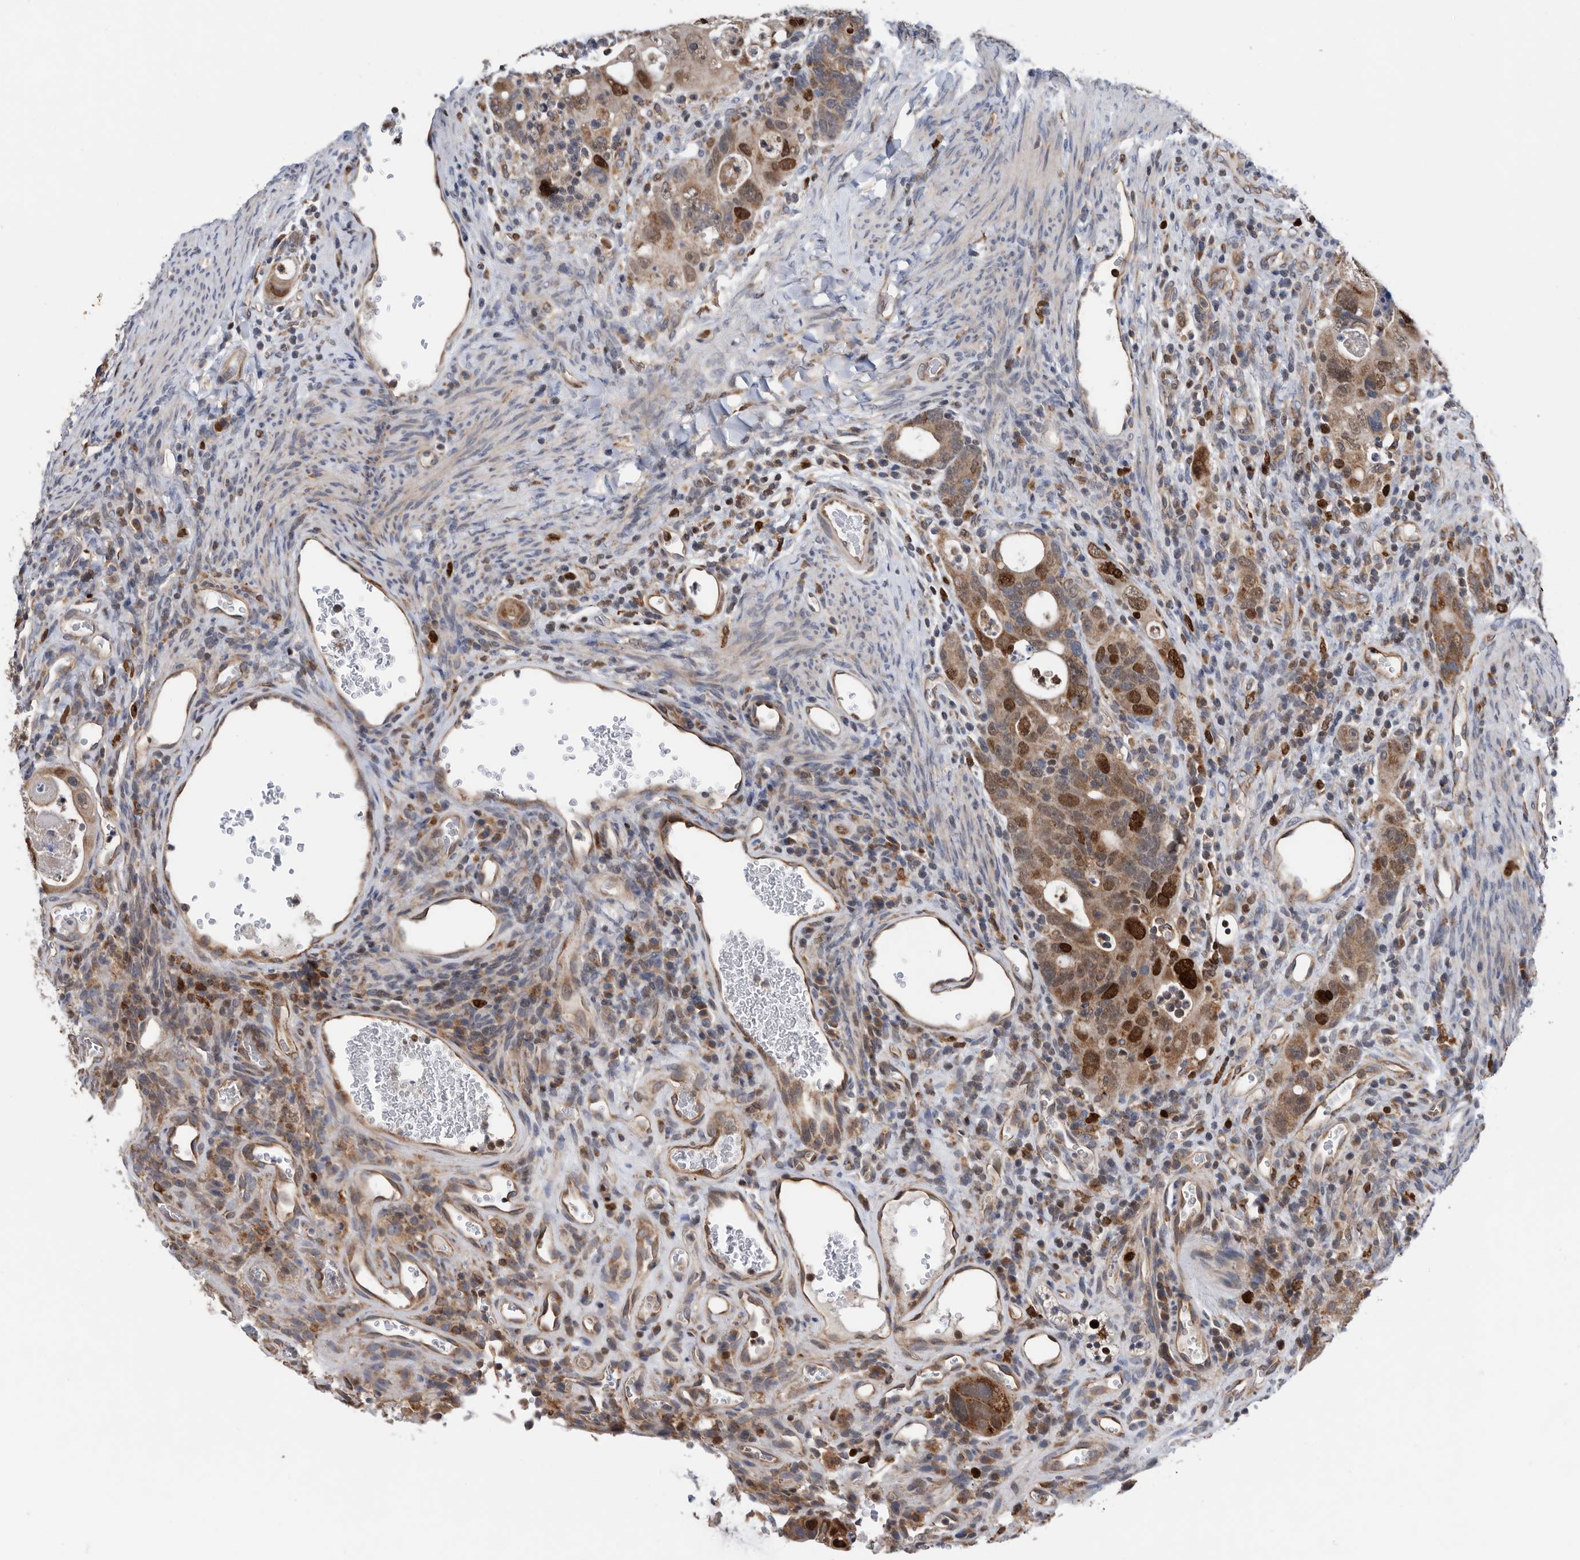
{"staining": {"intensity": "strong", "quantity": ">75%", "location": "cytoplasmic/membranous,nuclear"}, "tissue": "colorectal cancer", "cell_type": "Tumor cells", "image_type": "cancer", "snomed": [{"axis": "morphology", "description": "Adenocarcinoma, NOS"}, {"axis": "topography", "description": "Rectum"}], "caption": "DAB (3,3'-diaminobenzidine) immunohistochemical staining of colorectal cancer exhibits strong cytoplasmic/membranous and nuclear protein staining in approximately >75% of tumor cells. The protein is shown in brown color, while the nuclei are stained blue.", "gene": "ATAD2", "patient": {"sex": "male", "age": 59}}